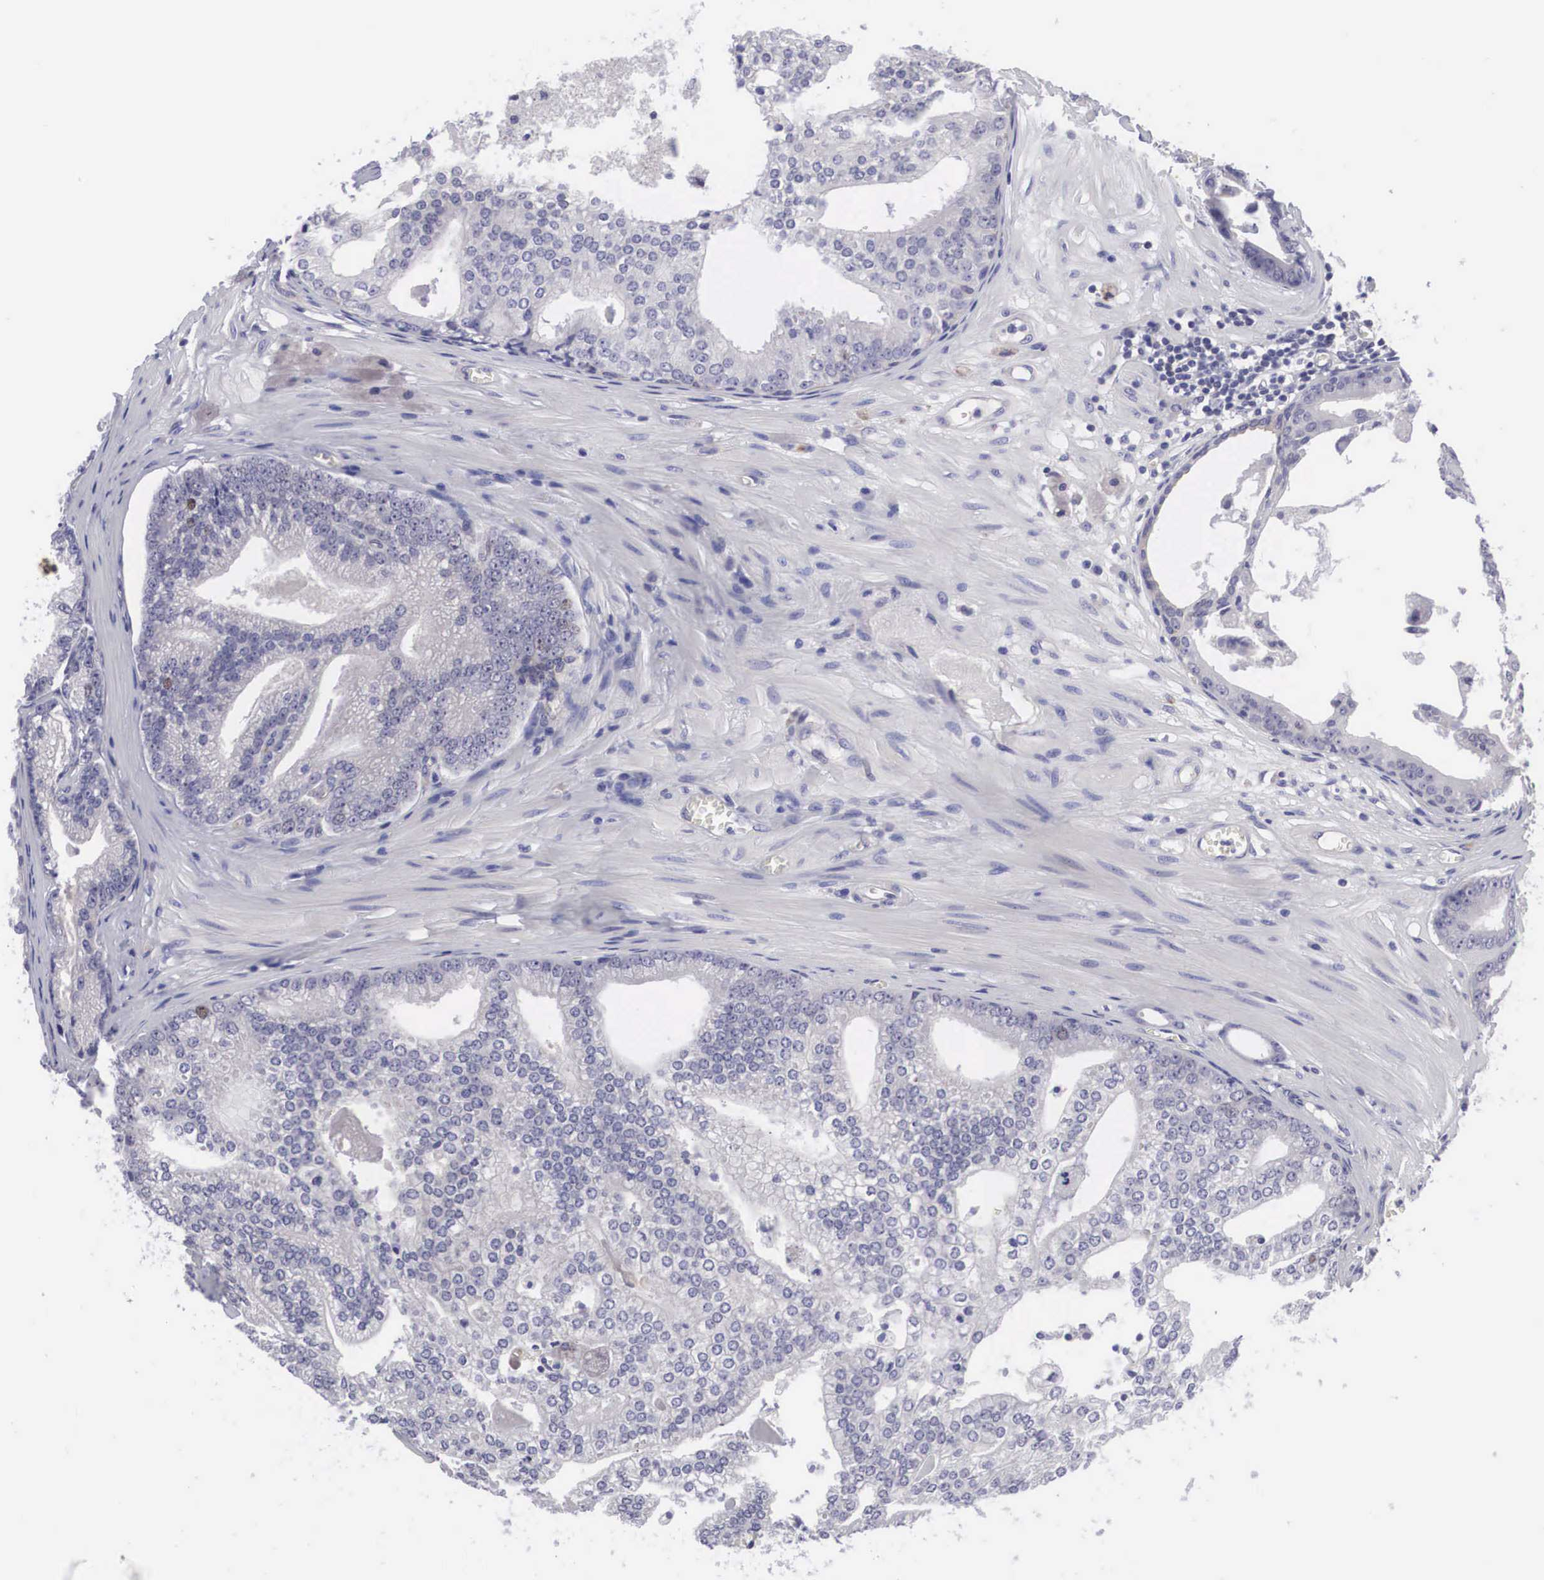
{"staining": {"intensity": "negative", "quantity": "none", "location": "none"}, "tissue": "prostate cancer", "cell_type": "Tumor cells", "image_type": "cancer", "snomed": [{"axis": "morphology", "description": "Adenocarcinoma, High grade"}, {"axis": "topography", "description": "Prostate"}], "caption": "Immunohistochemistry (IHC) of prostate cancer shows no positivity in tumor cells. The staining is performed using DAB brown chromogen with nuclei counter-stained in using hematoxylin.", "gene": "MAST4", "patient": {"sex": "male", "age": 56}}